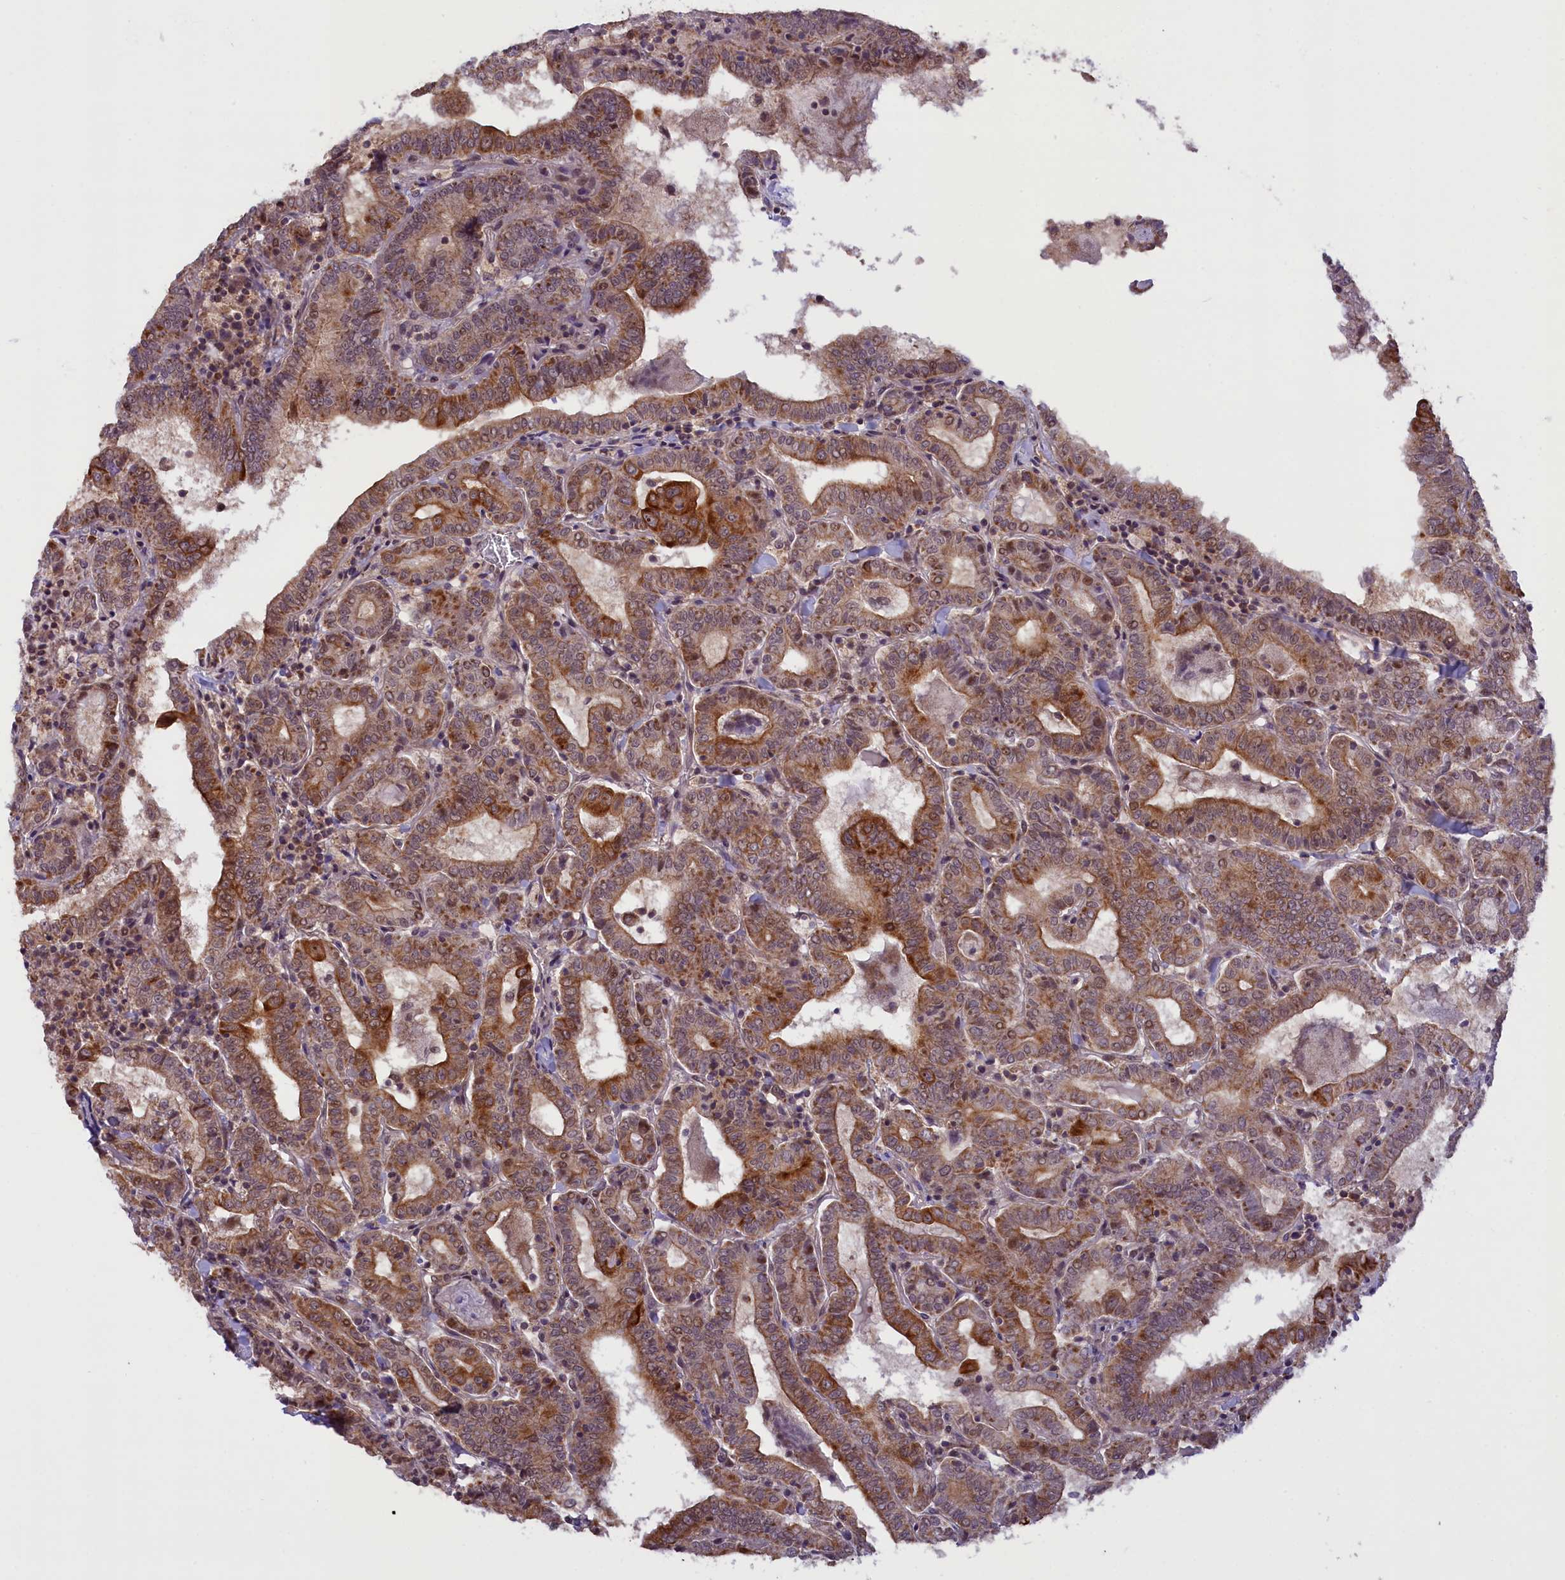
{"staining": {"intensity": "moderate", "quantity": ">75%", "location": "cytoplasmic/membranous"}, "tissue": "thyroid cancer", "cell_type": "Tumor cells", "image_type": "cancer", "snomed": [{"axis": "morphology", "description": "Papillary adenocarcinoma, NOS"}, {"axis": "topography", "description": "Thyroid gland"}], "caption": "High-power microscopy captured an immunohistochemistry photomicrograph of thyroid cancer (papillary adenocarcinoma), revealing moderate cytoplasmic/membranous expression in about >75% of tumor cells.", "gene": "CARD8", "patient": {"sex": "female", "age": 72}}